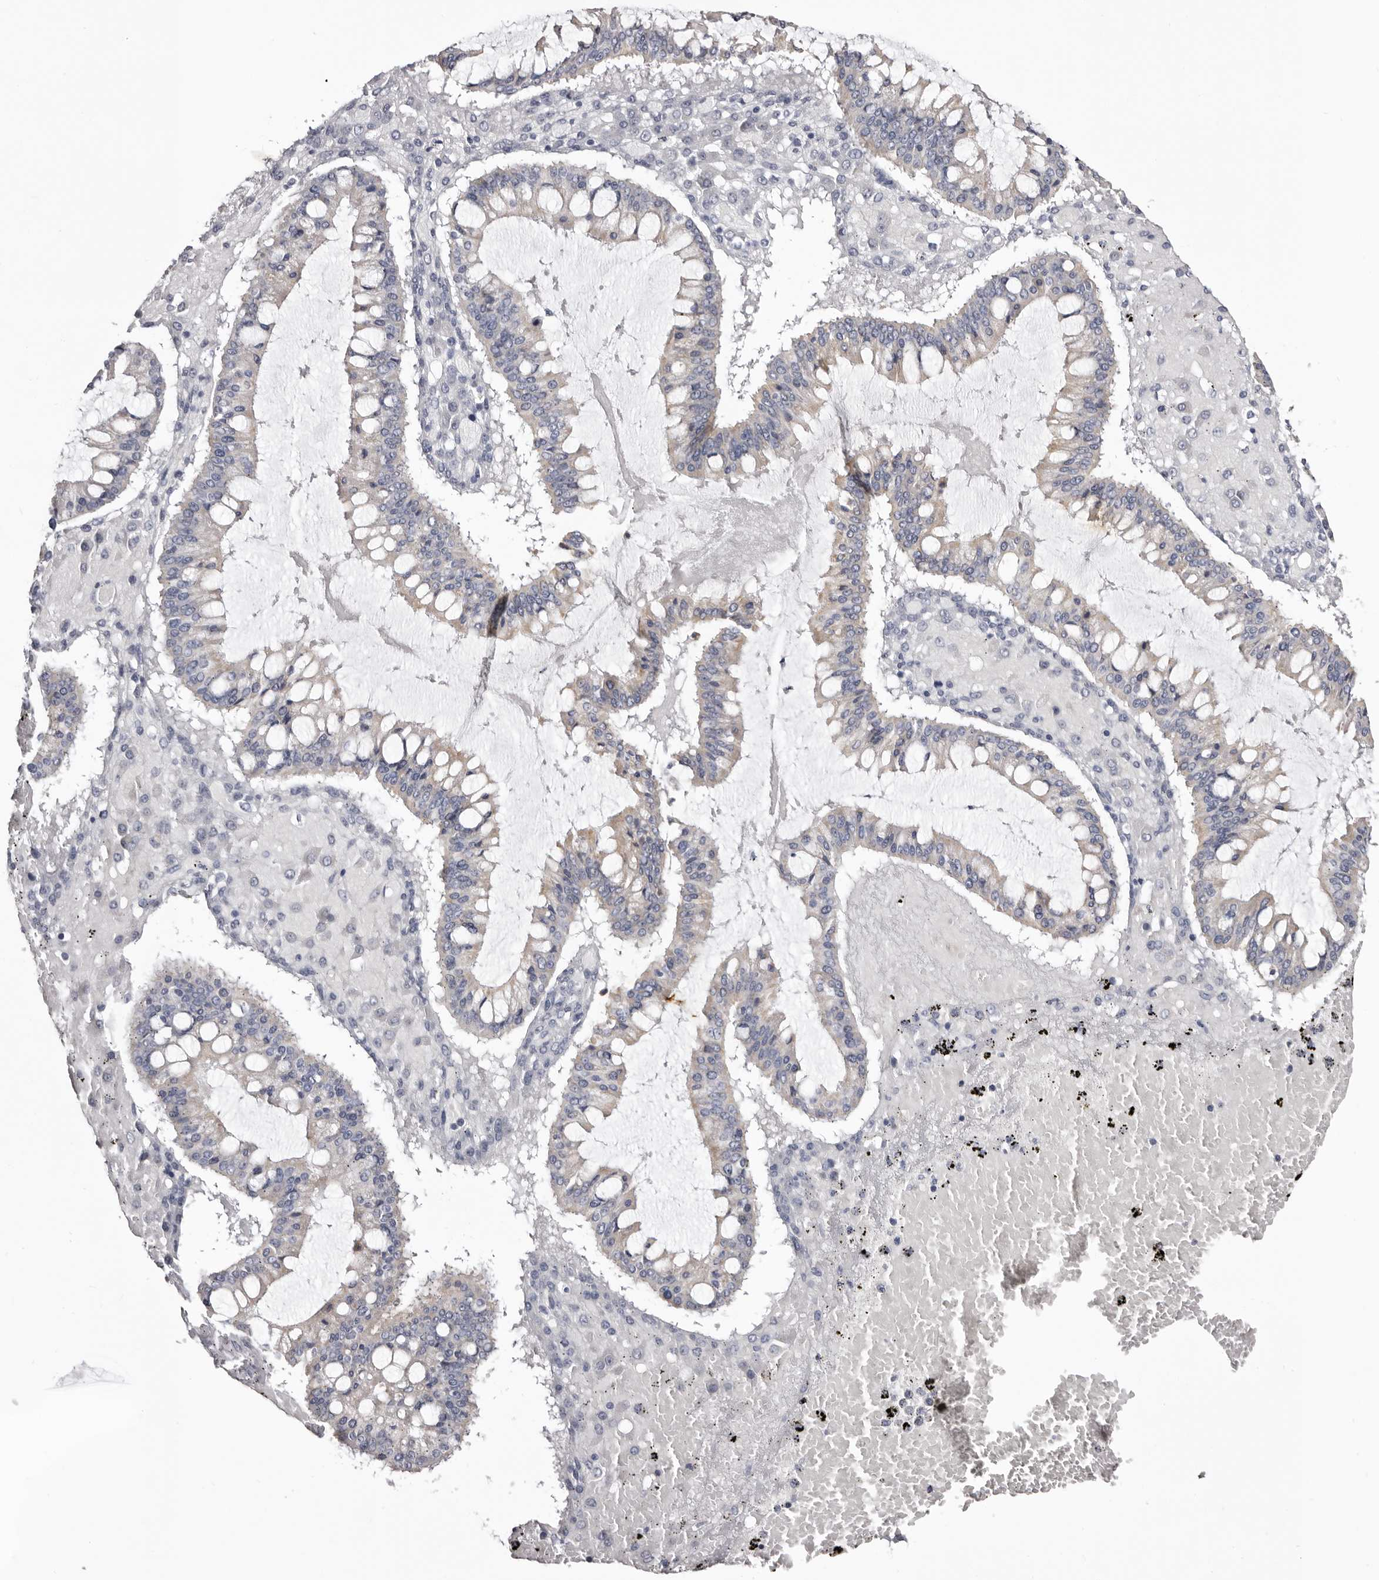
{"staining": {"intensity": "negative", "quantity": "none", "location": "none"}, "tissue": "ovarian cancer", "cell_type": "Tumor cells", "image_type": "cancer", "snomed": [{"axis": "morphology", "description": "Cystadenocarcinoma, mucinous, NOS"}, {"axis": "topography", "description": "Ovary"}], "caption": "There is no significant expression in tumor cells of ovarian cancer.", "gene": "CASQ1", "patient": {"sex": "female", "age": 73}}